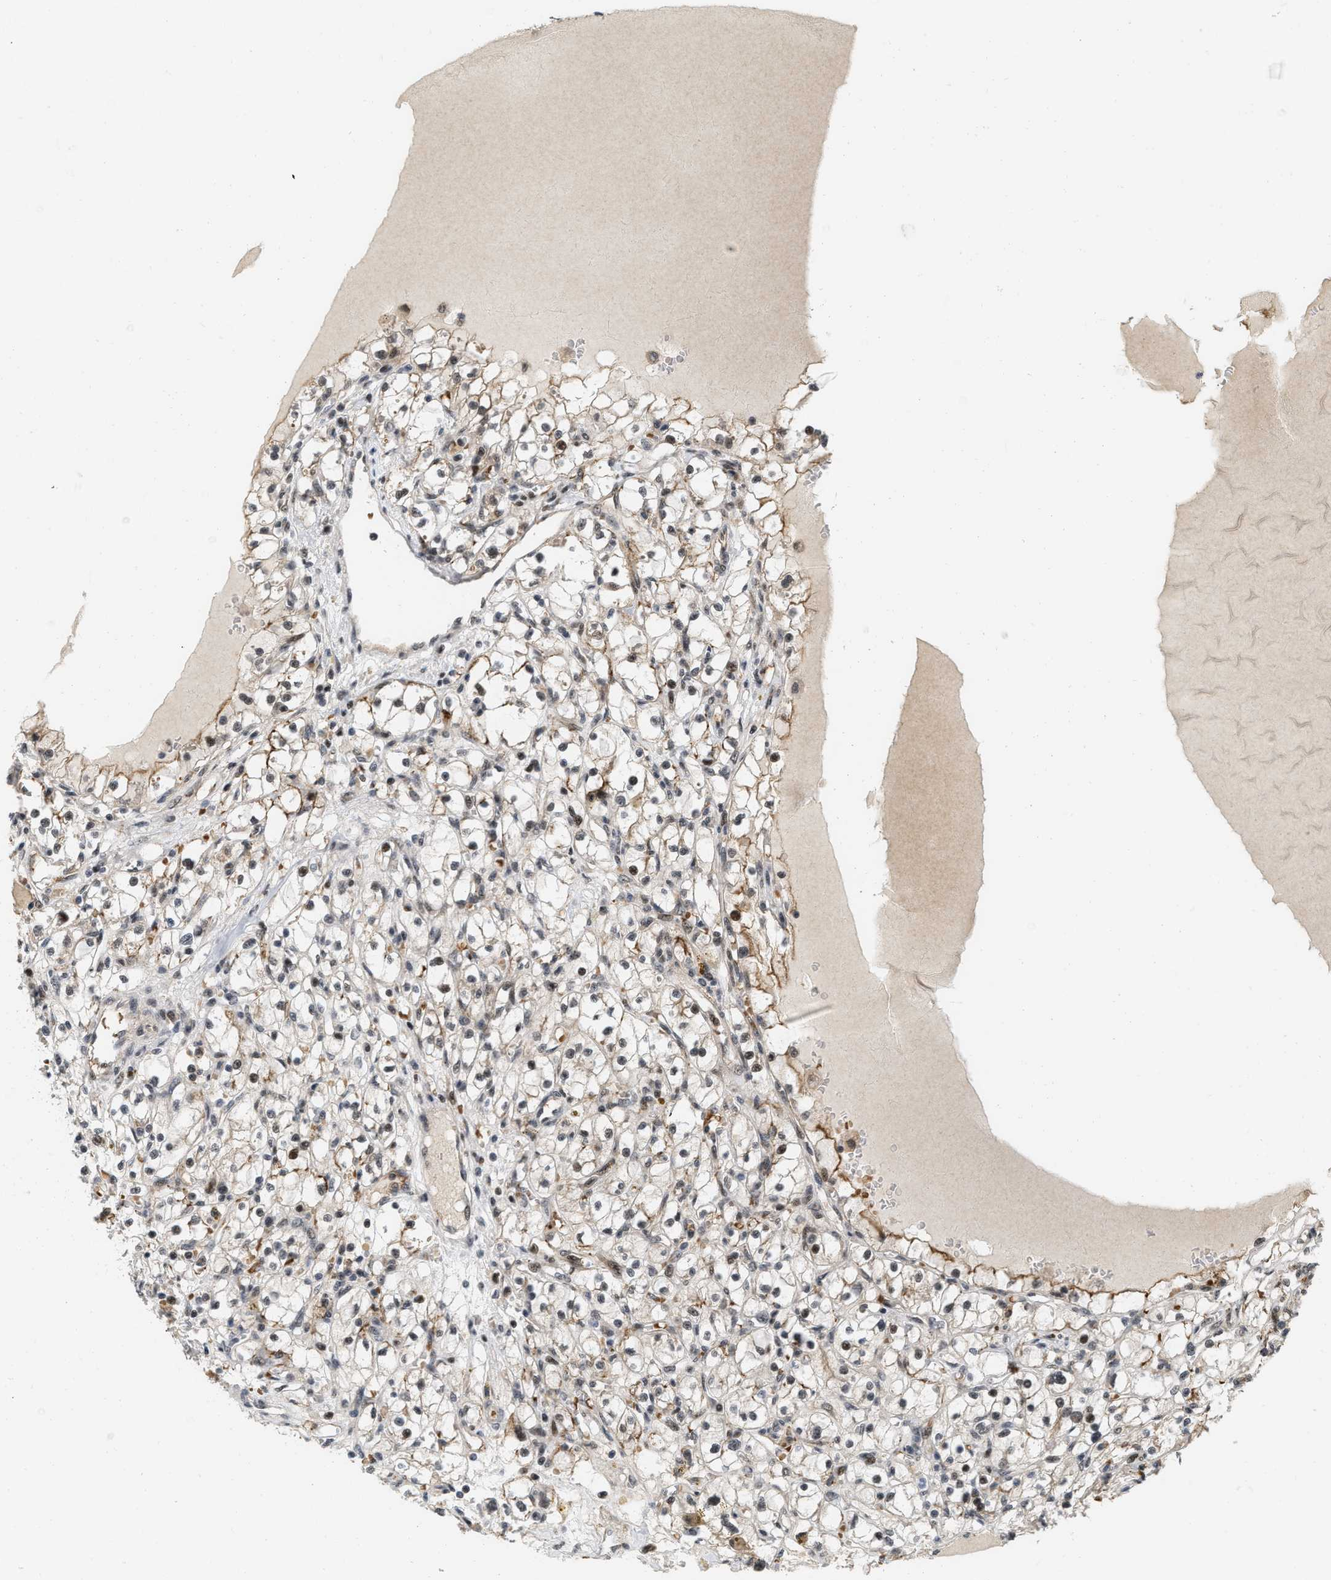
{"staining": {"intensity": "moderate", "quantity": "<25%", "location": "cytoplasmic/membranous"}, "tissue": "renal cancer", "cell_type": "Tumor cells", "image_type": "cancer", "snomed": [{"axis": "morphology", "description": "Adenocarcinoma, NOS"}, {"axis": "topography", "description": "Kidney"}], "caption": "Tumor cells display low levels of moderate cytoplasmic/membranous expression in approximately <25% of cells in human renal cancer (adenocarcinoma). The staining was performed using DAB (3,3'-diaminobenzidine), with brown indicating positive protein expression. Nuclei are stained blue with hematoxylin.", "gene": "ANKRD11", "patient": {"sex": "male", "age": 56}}